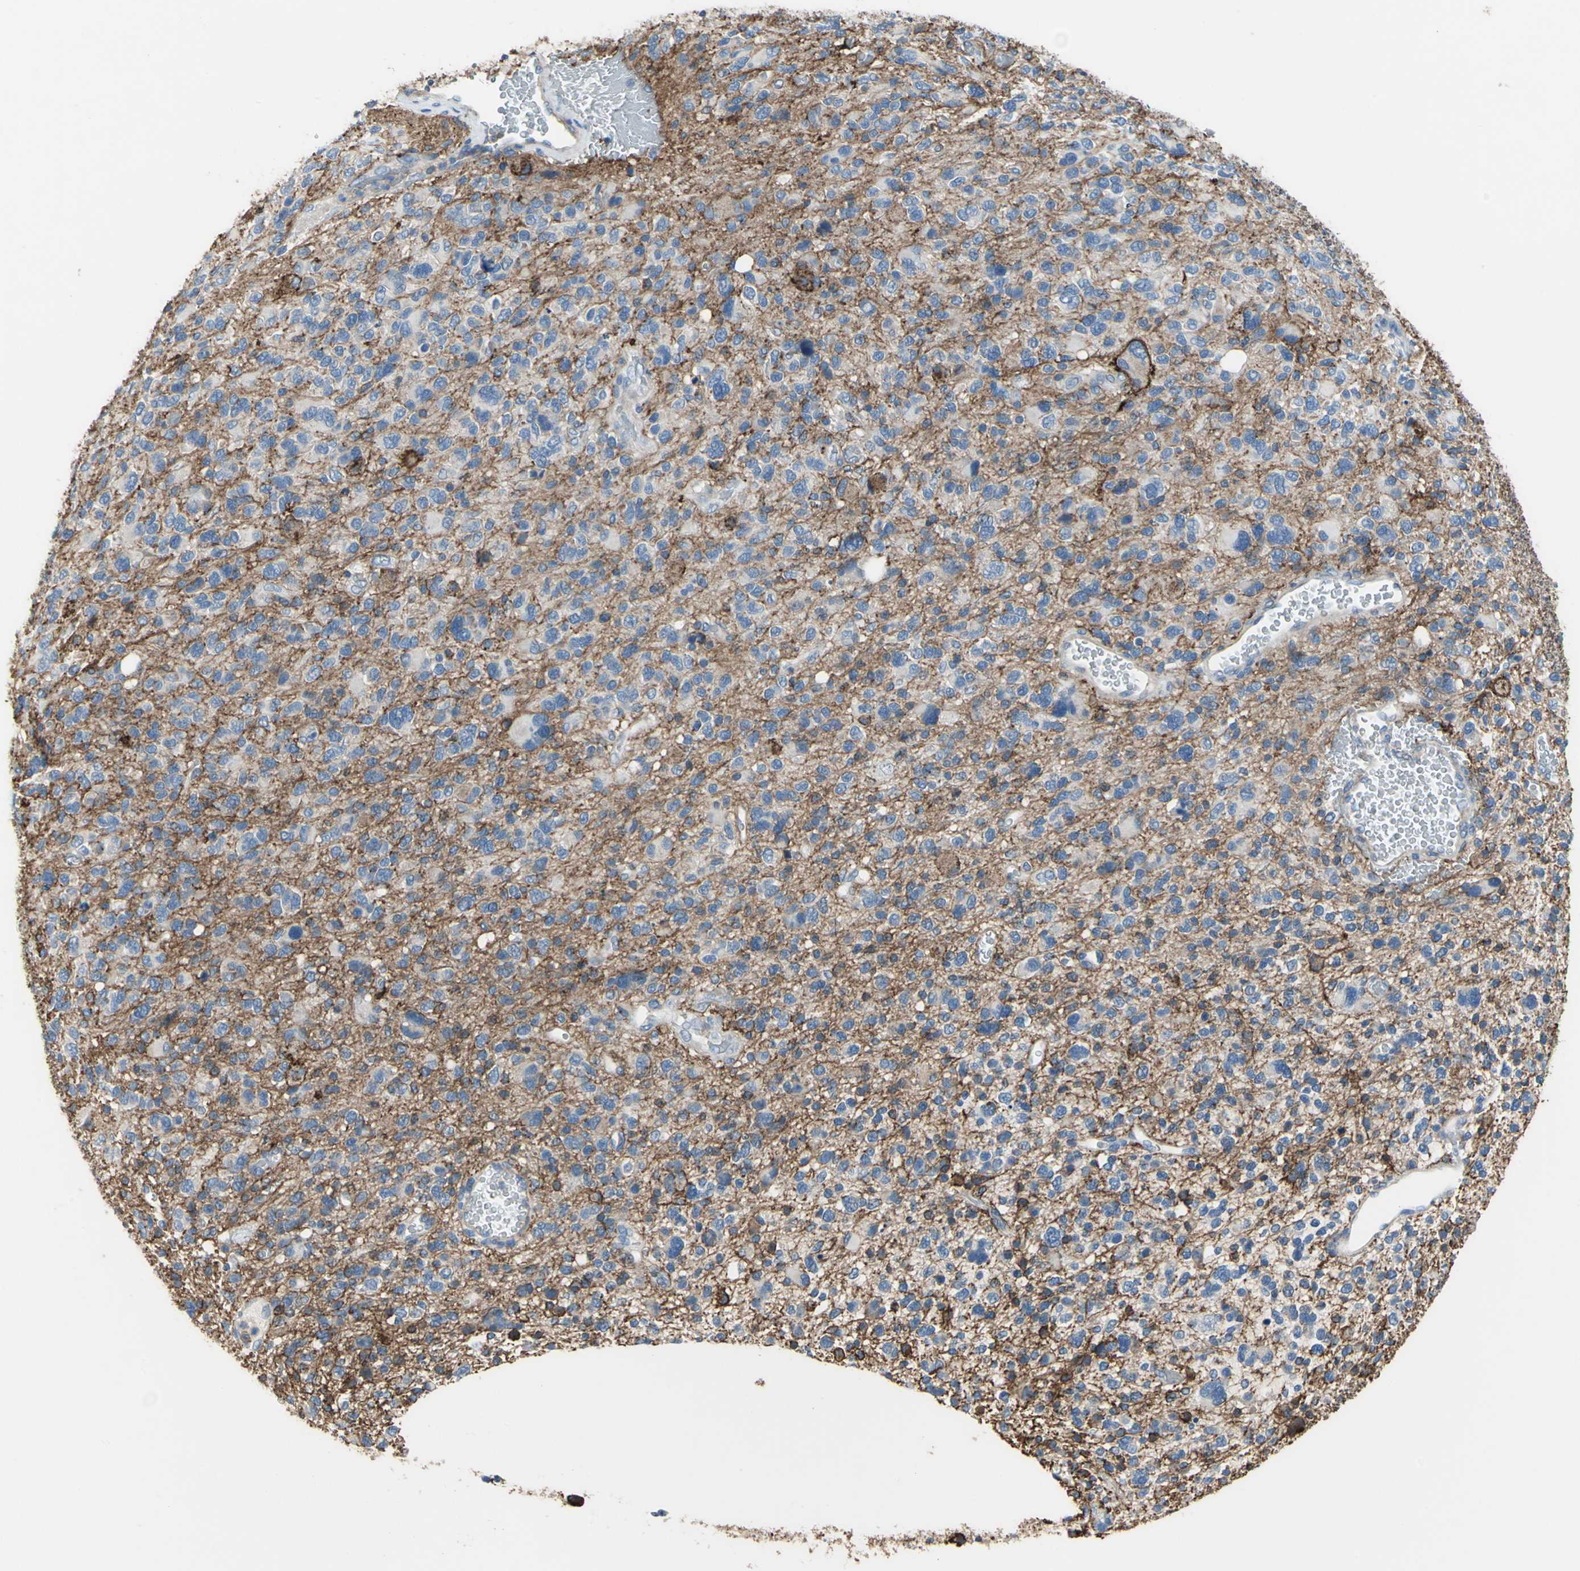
{"staining": {"intensity": "strong", "quantity": ">75%", "location": "cytoplasmic/membranous"}, "tissue": "glioma", "cell_type": "Tumor cells", "image_type": "cancer", "snomed": [{"axis": "morphology", "description": "Glioma, malignant, High grade"}, {"axis": "topography", "description": "Brain"}], "caption": "Immunohistochemical staining of human glioma demonstrates strong cytoplasmic/membranous protein staining in about >75% of tumor cells. (DAB (3,3'-diaminobenzidine) IHC, brown staining for protein, blue staining for nuclei).", "gene": "CD44", "patient": {"sex": "male", "age": 48}}